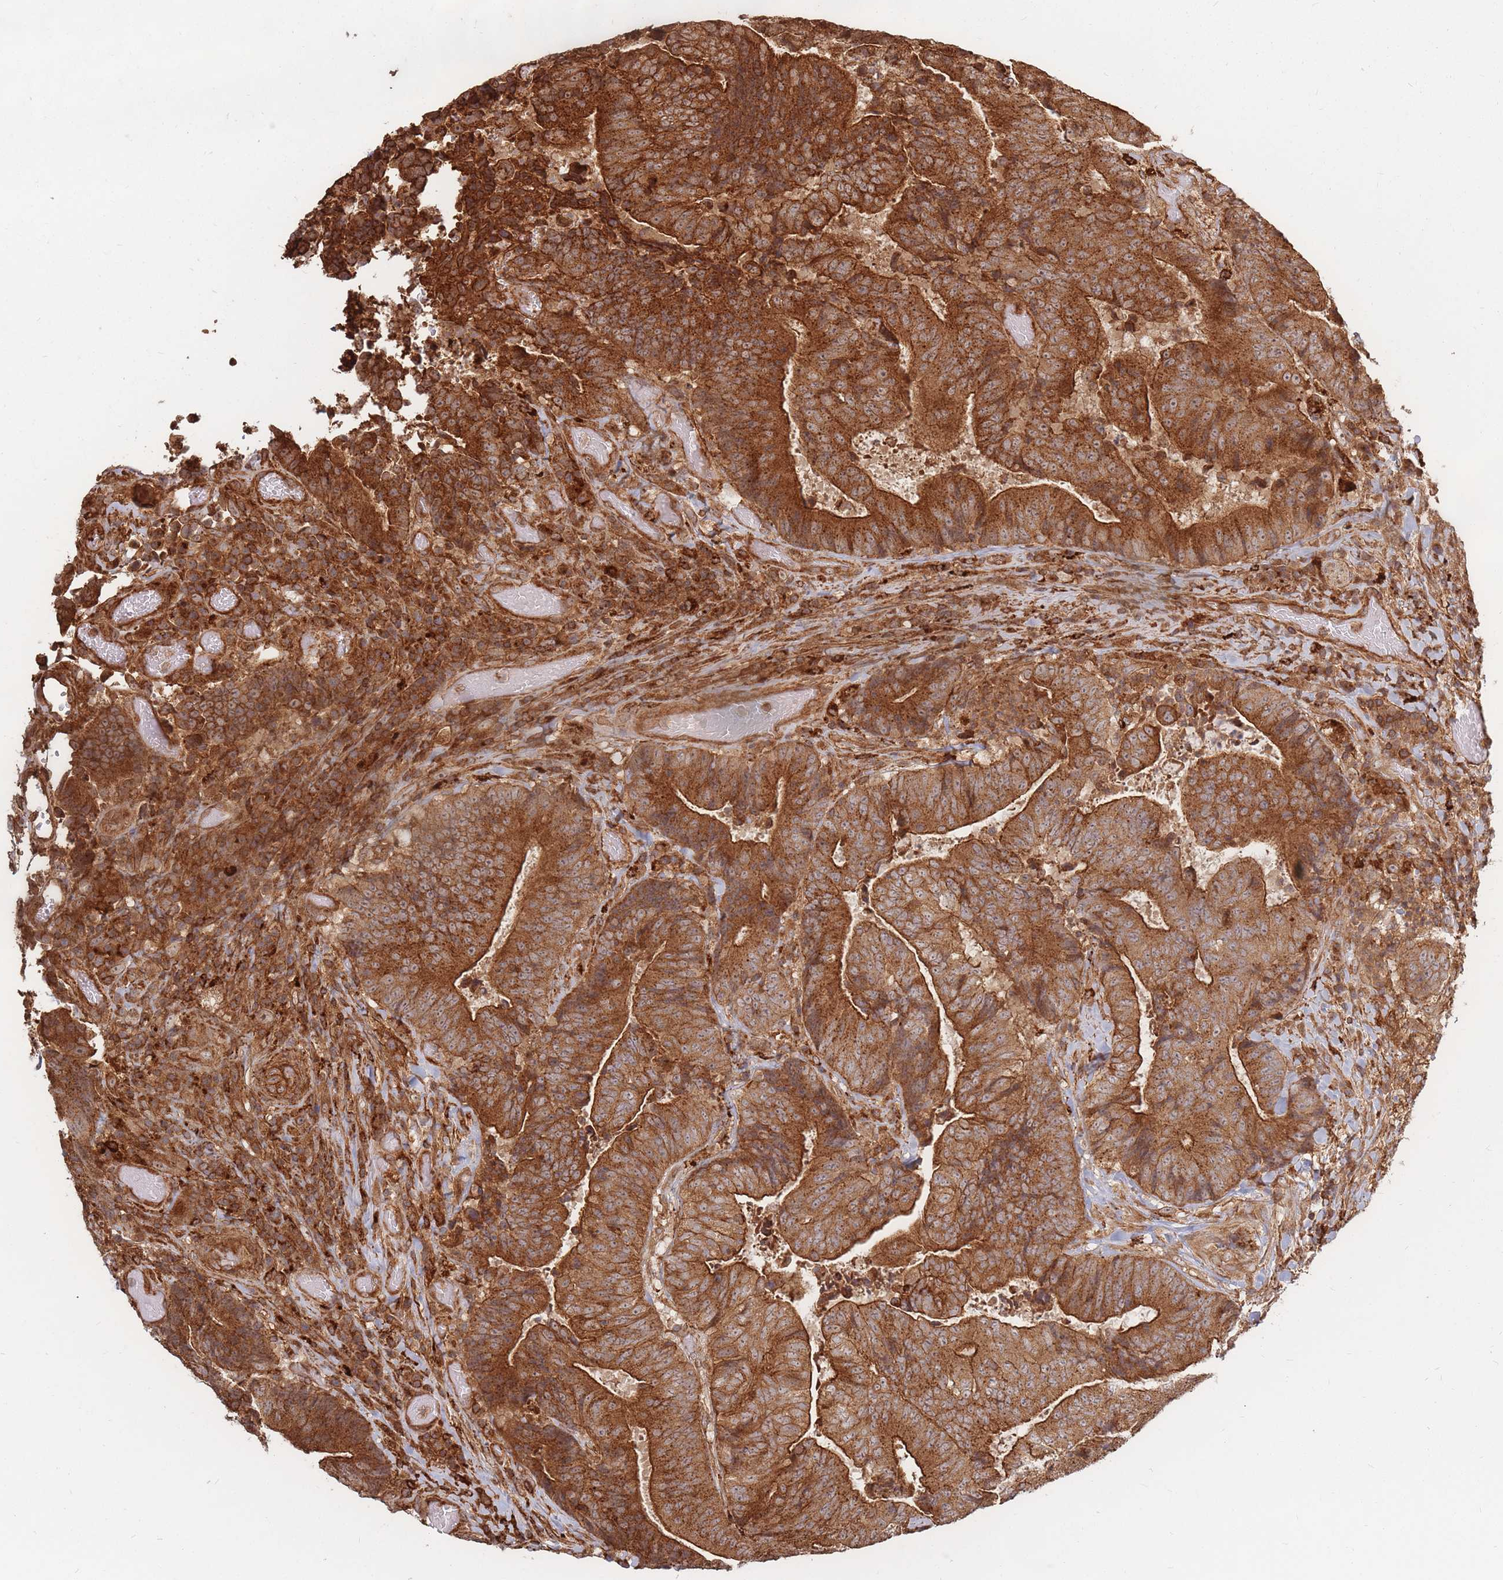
{"staining": {"intensity": "strong", "quantity": ">75%", "location": "cytoplasmic/membranous"}, "tissue": "colorectal cancer", "cell_type": "Tumor cells", "image_type": "cancer", "snomed": [{"axis": "morphology", "description": "Adenocarcinoma, NOS"}, {"axis": "topography", "description": "Rectum"}], "caption": "Human adenocarcinoma (colorectal) stained with a protein marker demonstrates strong staining in tumor cells.", "gene": "RASSF2", "patient": {"sex": "male", "age": 72}}